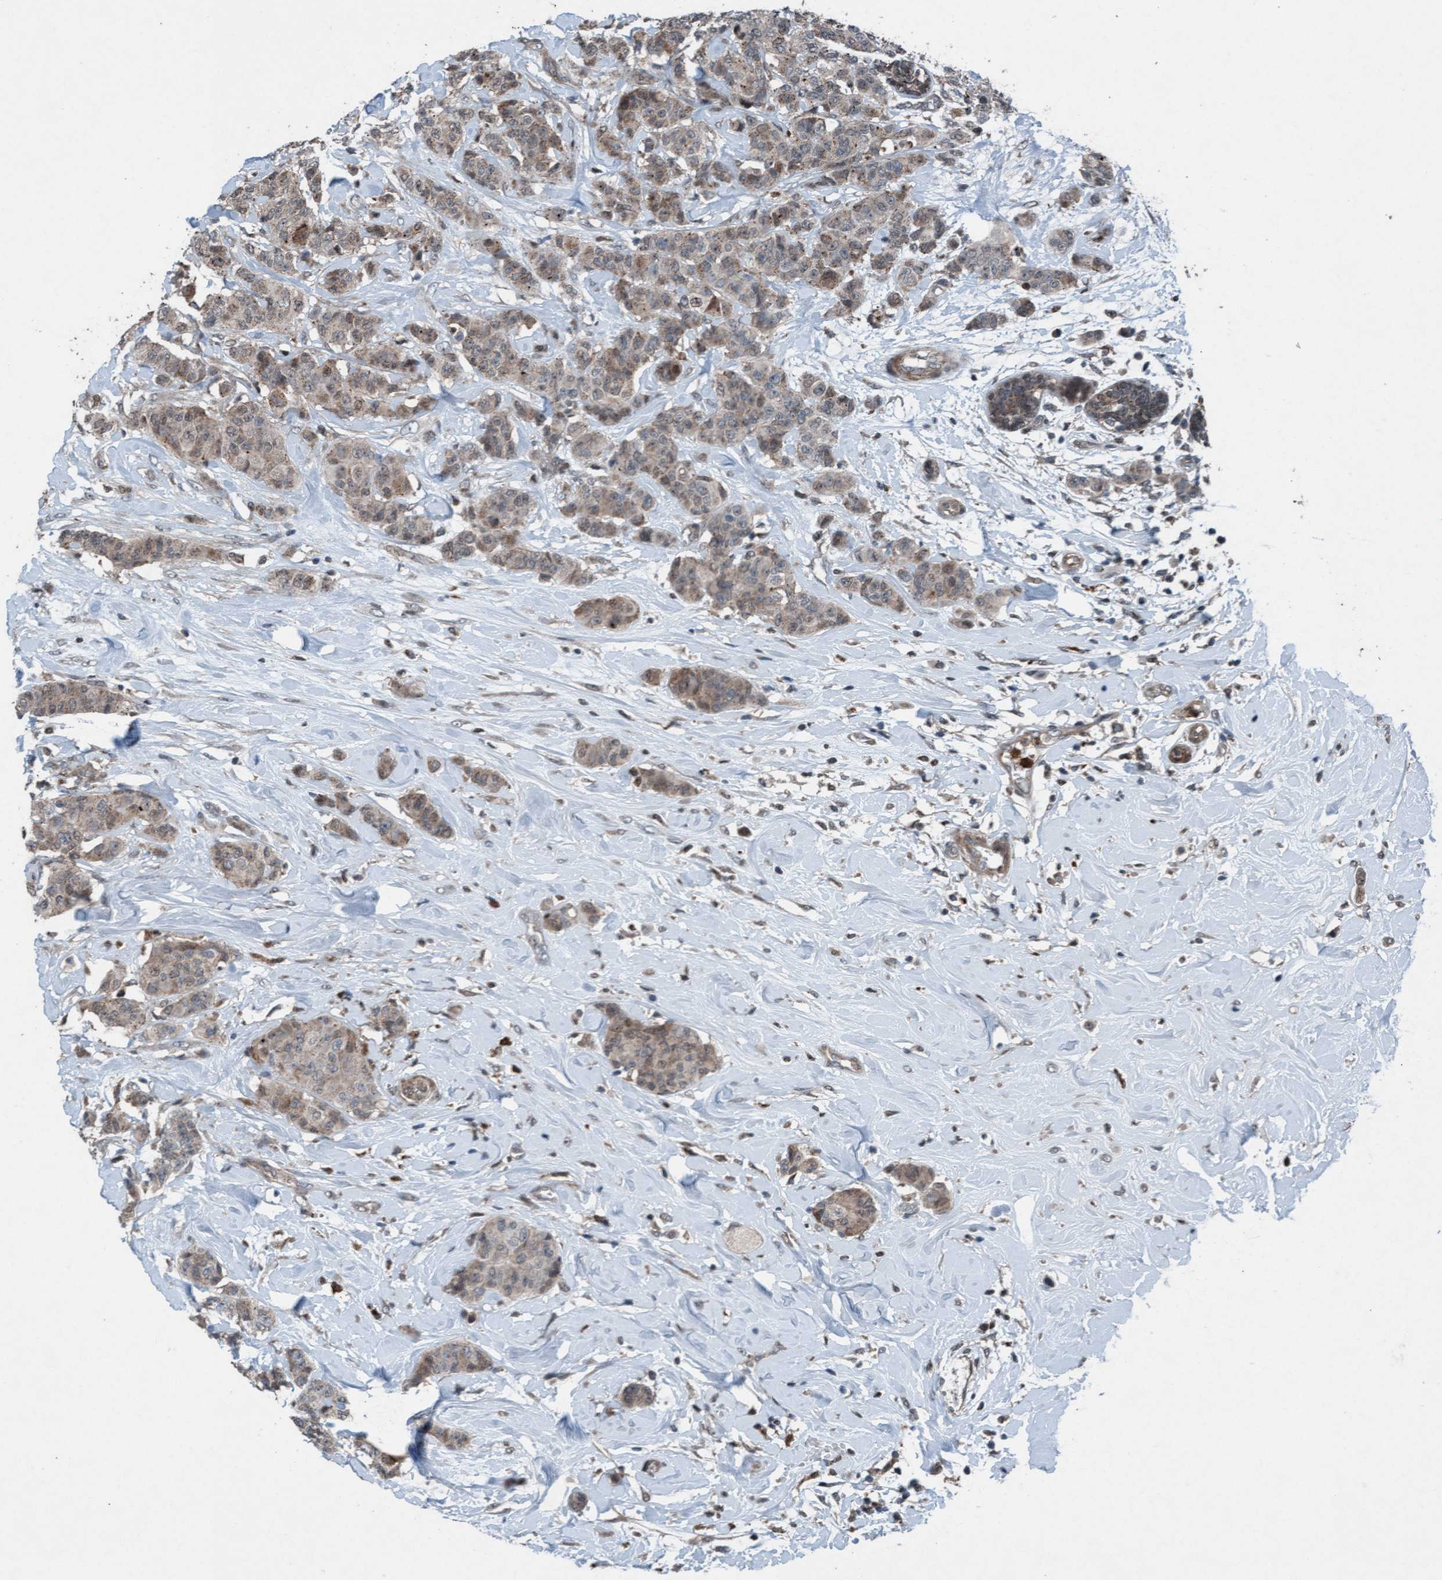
{"staining": {"intensity": "weak", "quantity": ">75%", "location": "cytoplasmic/membranous"}, "tissue": "breast cancer", "cell_type": "Tumor cells", "image_type": "cancer", "snomed": [{"axis": "morphology", "description": "Normal tissue, NOS"}, {"axis": "morphology", "description": "Duct carcinoma"}, {"axis": "topography", "description": "Breast"}], "caption": "Immunohistochemical staining of human breast cancer displays low levels of weak cytoplasmic/membranous protein positivity in approximately >75% of tumor cells. The staining was performed using DAB (3,3'-diaminobenzidine) to visualize the protein expression in brown, while the nuclei were stained in blue with hematoxylin (Magnification: 20x).", "gene": "PLXNB2", "patient": {"sex": "female", "age": 40}}